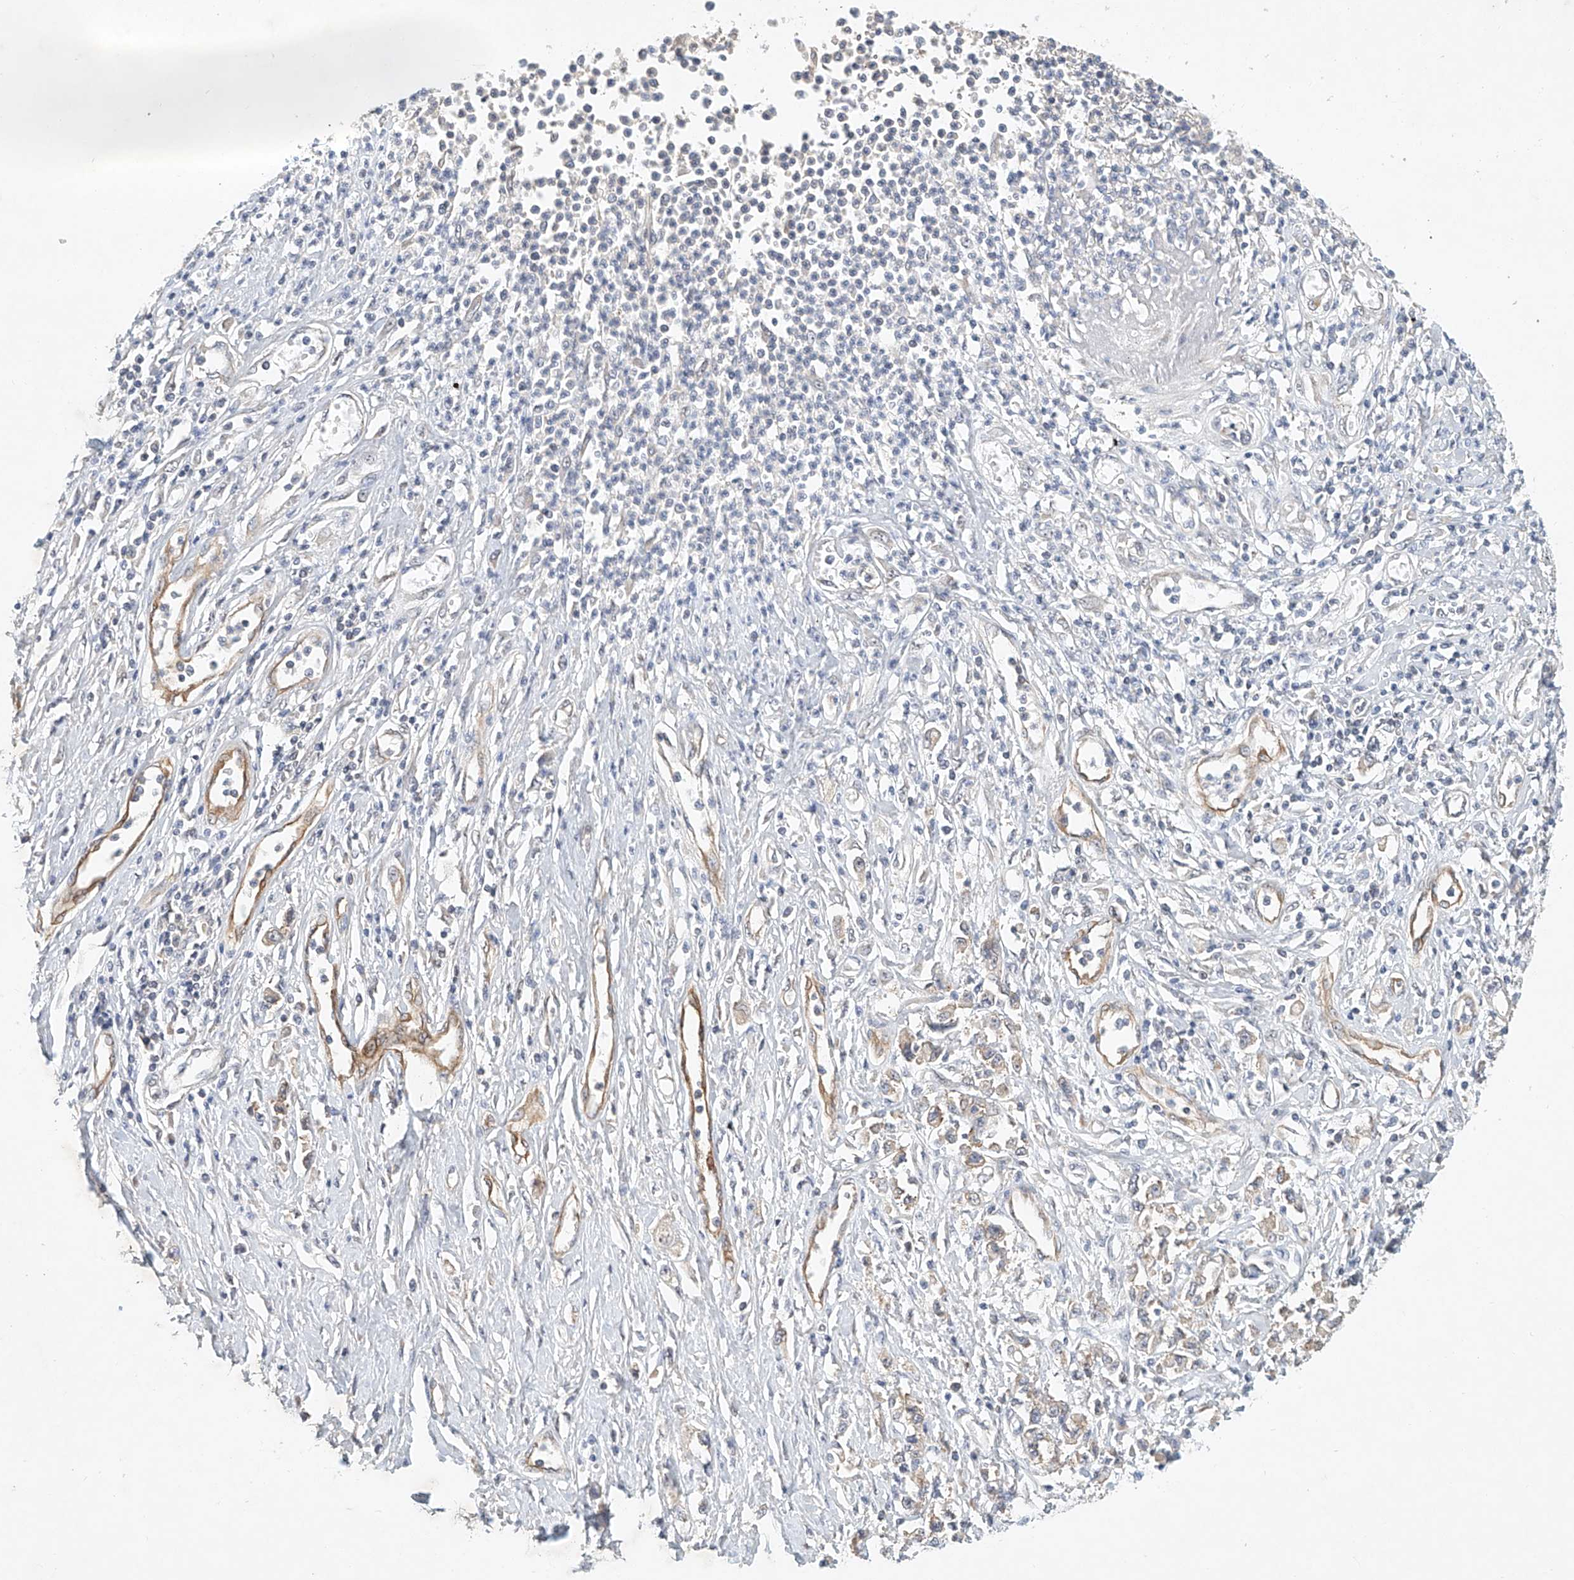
{"staining": {"intensity": "weak", "quantity": "<25%", "location": "cytoplasmic/membranous"}, "tissue": "stomach cancer", "cell_type": "Tumor cells", "image_type": "cancer", "snomed": [{"axis": "morphology", "description": "Adenocarcinoma, NOS"}, {"axis": "topography", "description": "Stomach"}], "caption": "DAB immunohistochemical staining of human stomach cancer (adenocarcinoma) demonstrates no significant staining in tumor cells. (DAB (3,3'-diaminobenzidine) IHC, high magnification).", "gene": "CARMIL1", "patient": {"sex": "female", "age": 76}}